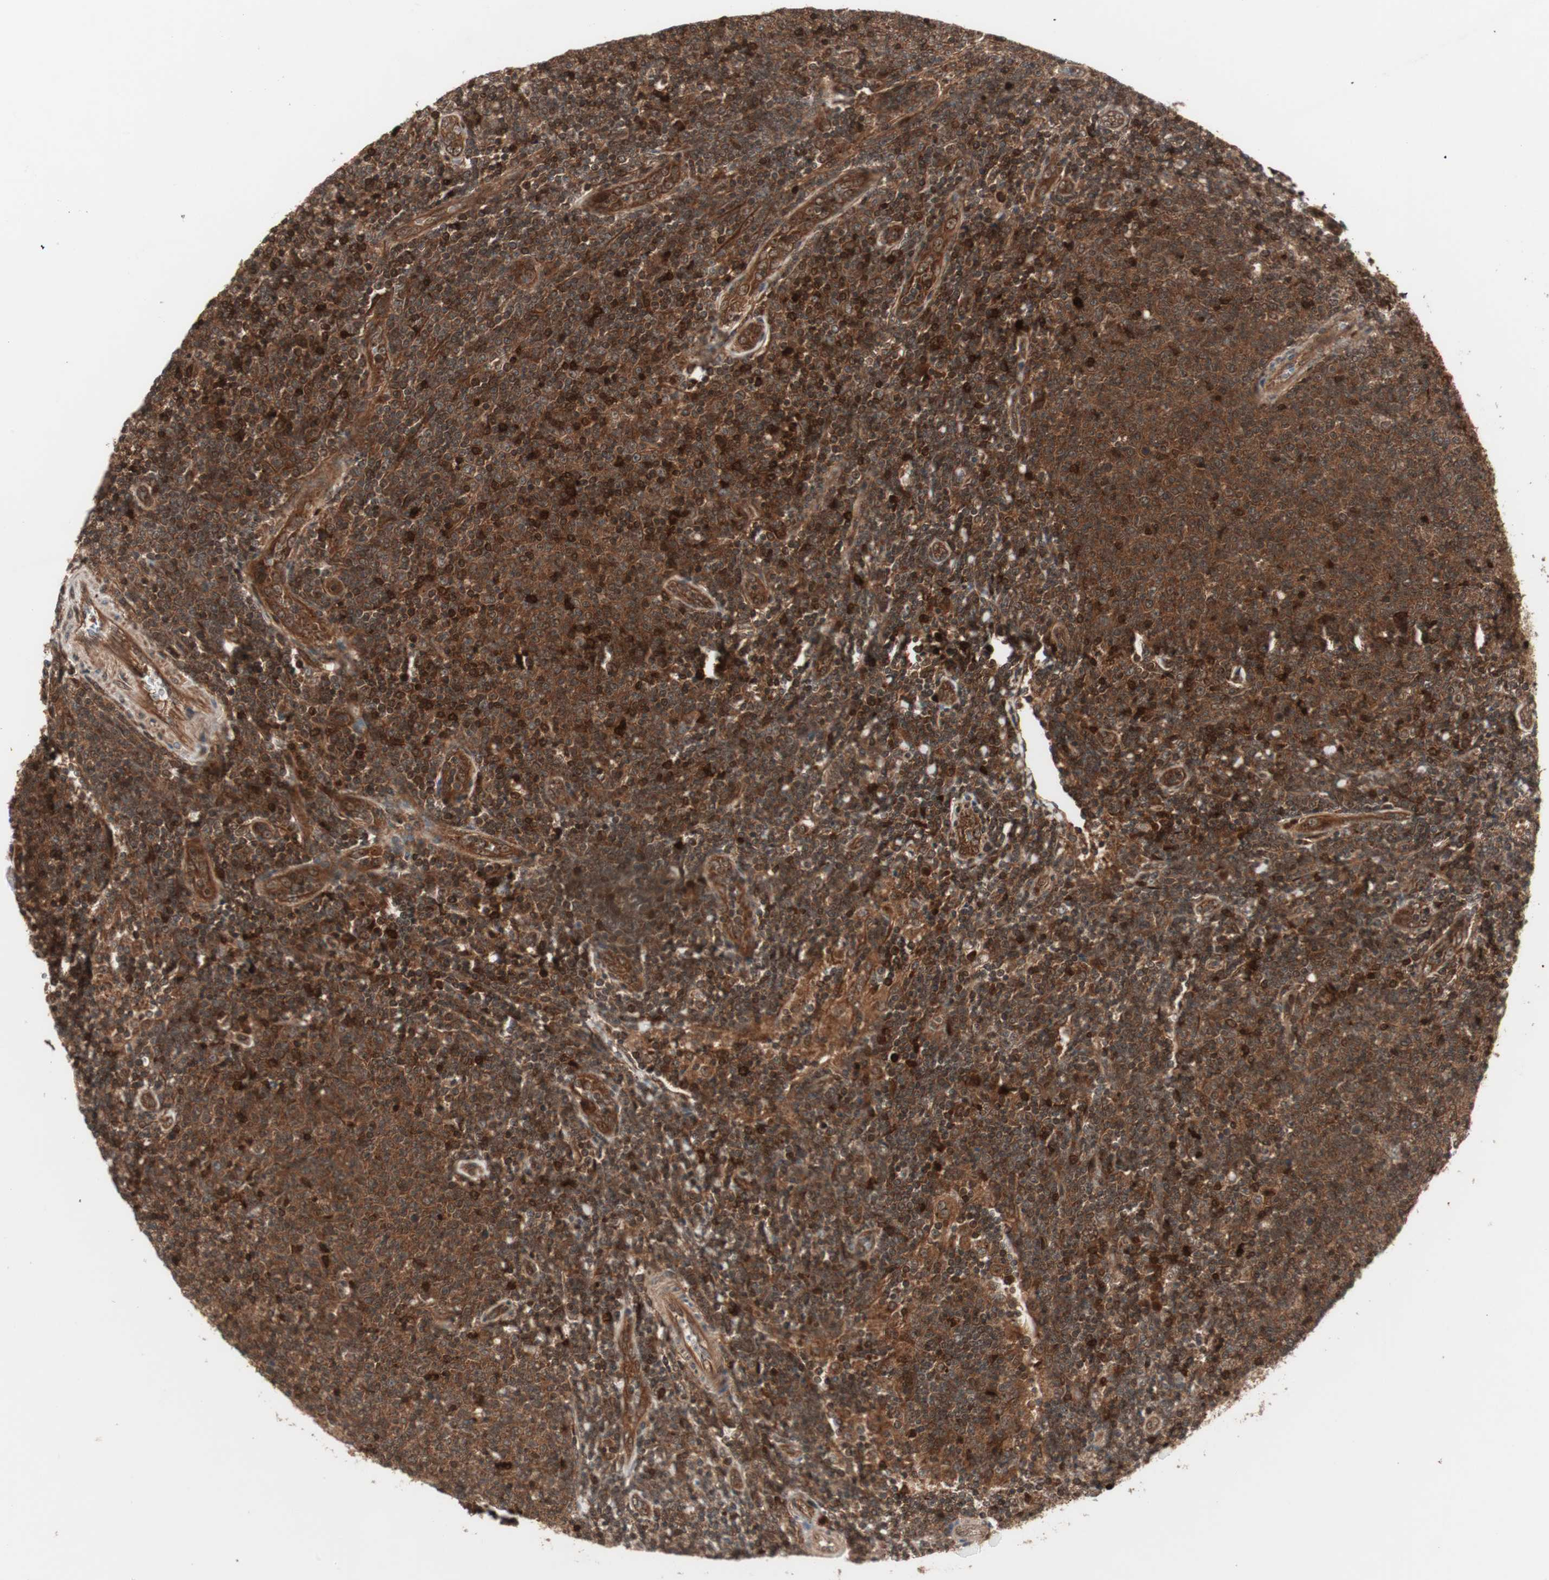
{"staining": {"intensity": "strong", "quantity": ">75%", "location": "cytoplasmic/membranous"}, "tissue": "lymphoma", "cell_type": "Tumor cells", "image_type": "cancer", "snomed": [{"axis": "morphology", "description": "Malignant lymphoma, non-Hodgkin's type, Low grade"}, {"axis": "topography", "description": "Lymph node"}], "caption": "A brown stain shows strong cytoplasmic/membranous positivity of a protein in malignant lymphoma, non-Hodgkin's type (low-grade) tumor cells. (Brightfield microscopy of DAB IHC at high magnification).", "gene": "PRKG2", "patient": {"sex": "male", "age": 66}}